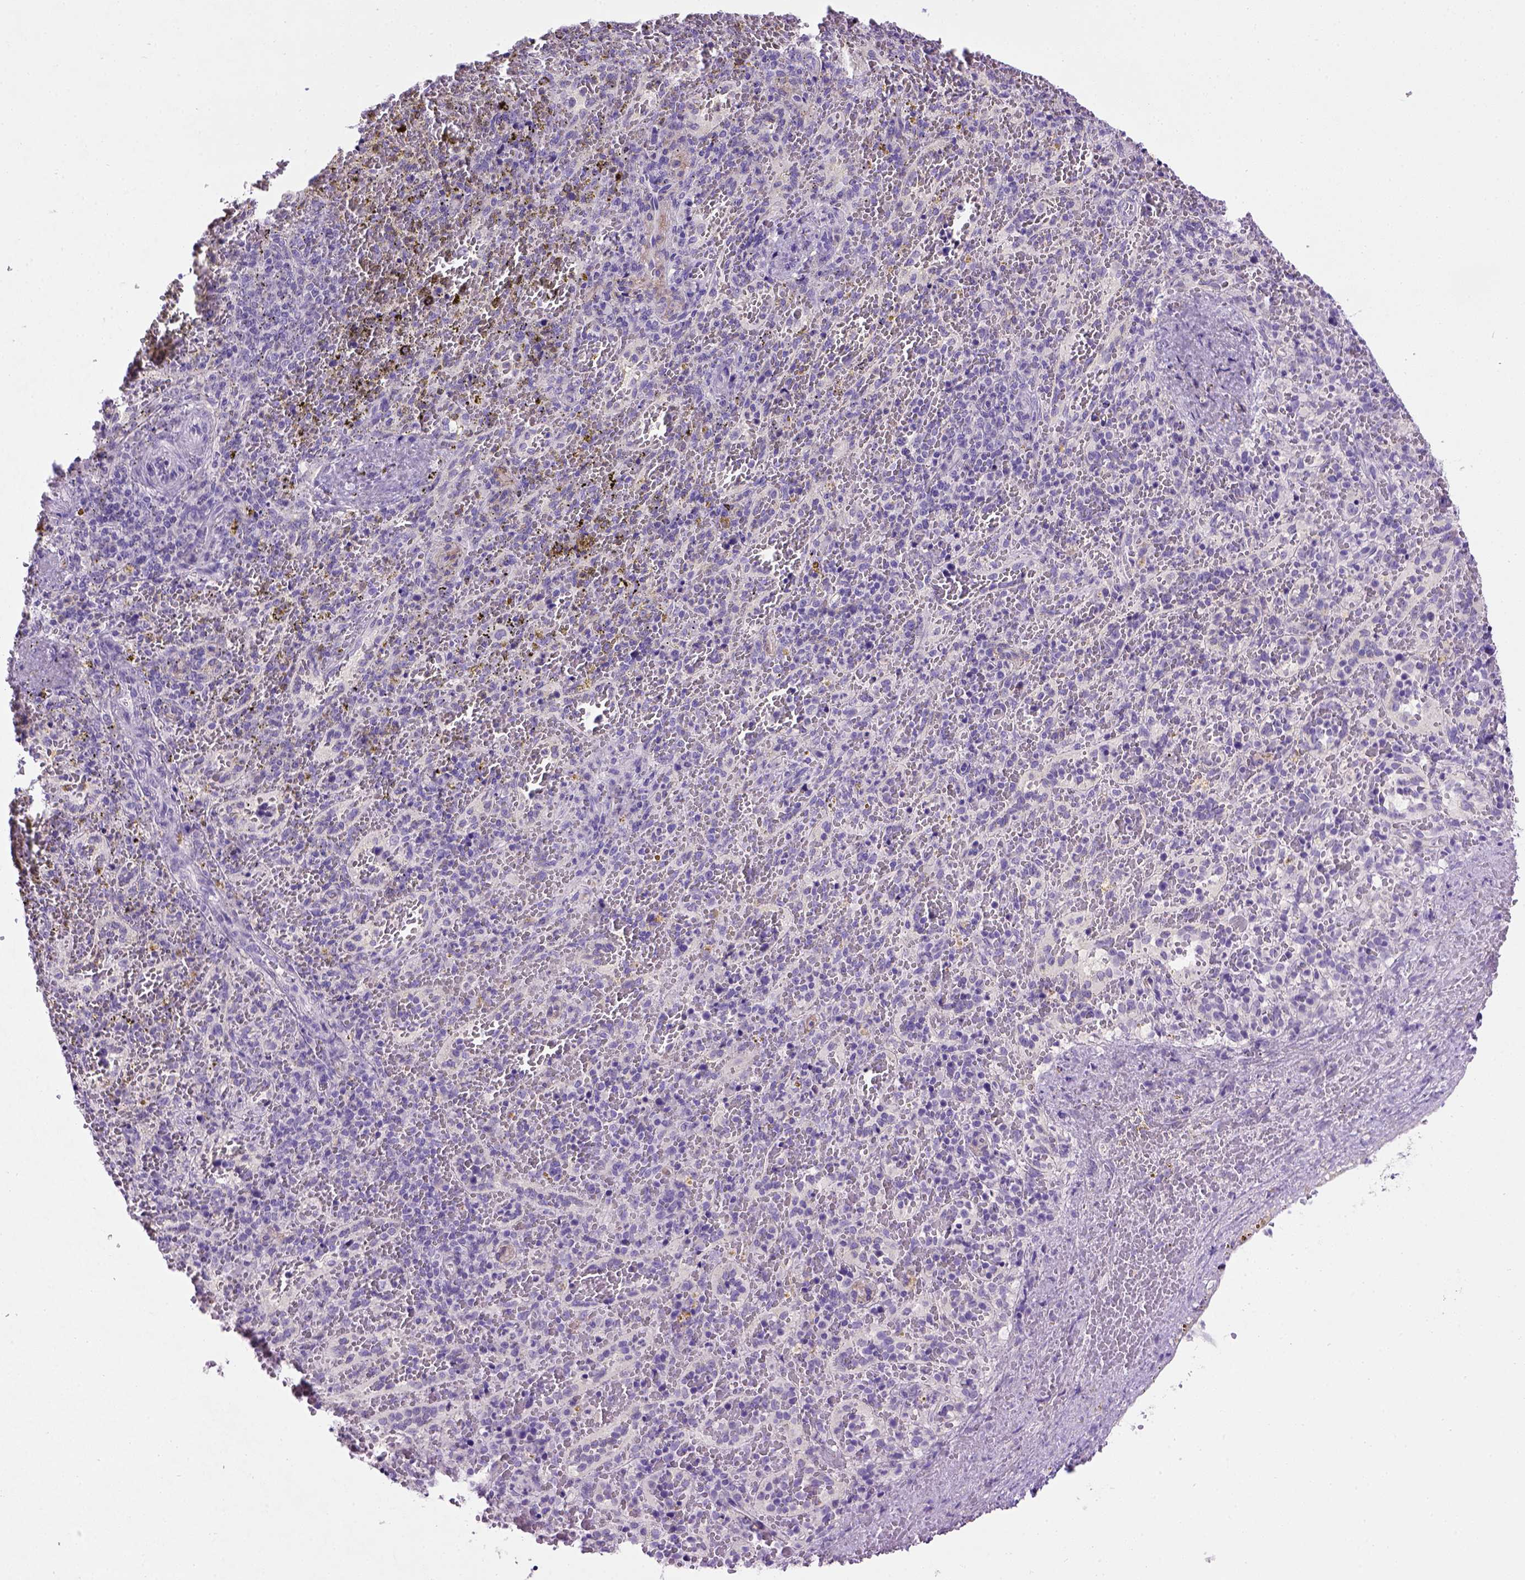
{"staining": {"intensity": "negative", "quantity": "none", "location": "none"}, "tissue": "spleen", "cell_type": "Cells in red pulp", "image_type": "normal", "snomed": [{"axis": "morphology", "description": "Normal tissue, NOS"}, {"axis": "topography", "description": "Spleen"}], "caption": "Image shows no significant protein expression in cells in red pulp of unremarkable spleen. The staining is performed using DAB brown chromogen with nuclei counter-stained in using hematoxylin.", "gene": "CDH1", "patient": {"sex": "female", "age": 50}}